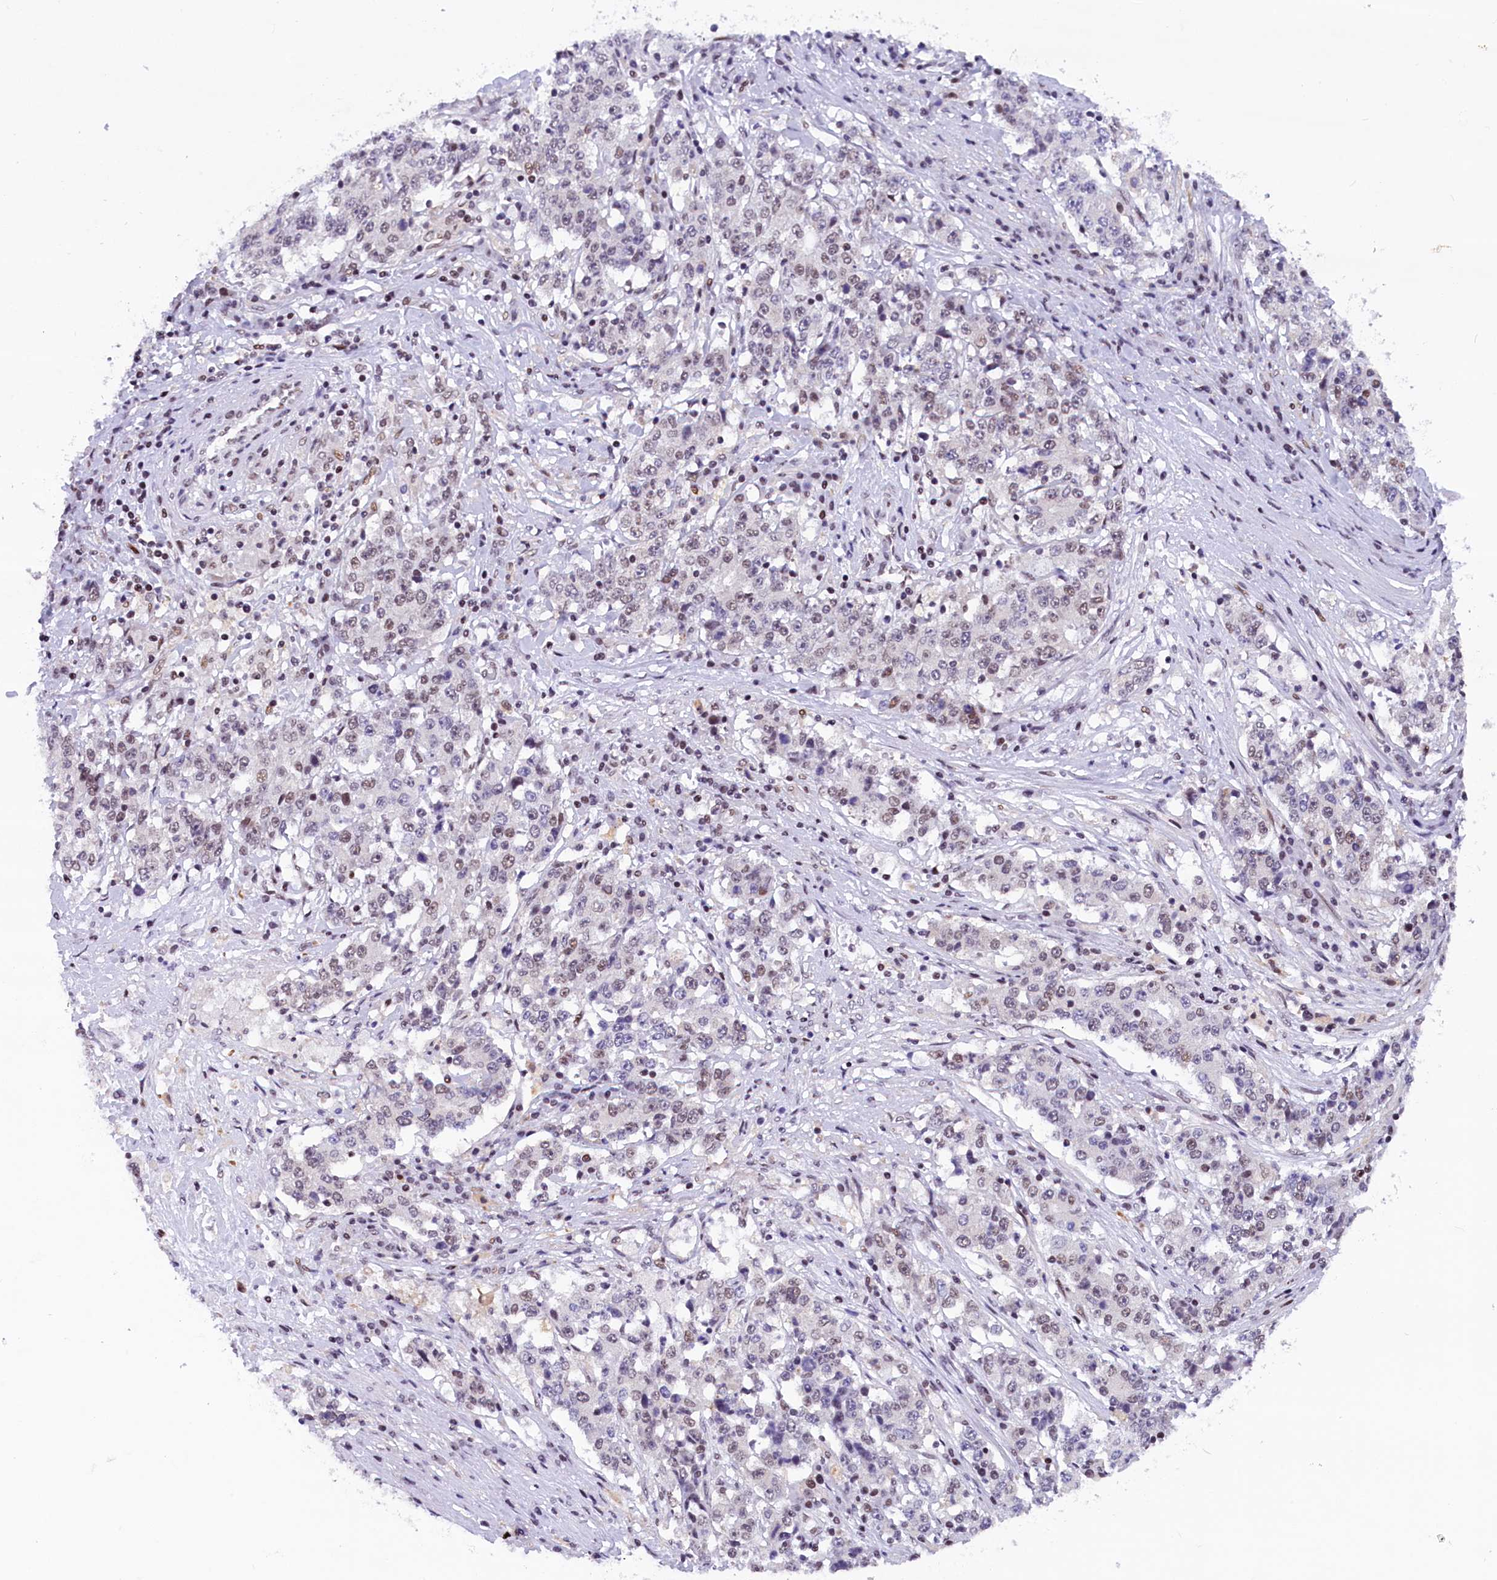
{"staining": {"intensity": "weak", "quantity": "25%-75%", "location": "nuclear"}, "tissue": "stomach cancer", "cell_type": "Tumor cells", "image_type": "cancer", "snomed": [{"axis": "morphology", "description": "Adenocarcinoma, NOS"}, {"axis": "topography", "description": "Stomach"}], "caption": "IHC photomicrograph of neoplastic tissue: human stomach cancer stained using IHC displays low levels of weak protein expression localized specifically in the nuclear of tumor cells, appearing as a nuclear brown color.", "gene": "CDYL2", "patient": {"sex": "male", "age": 59}}